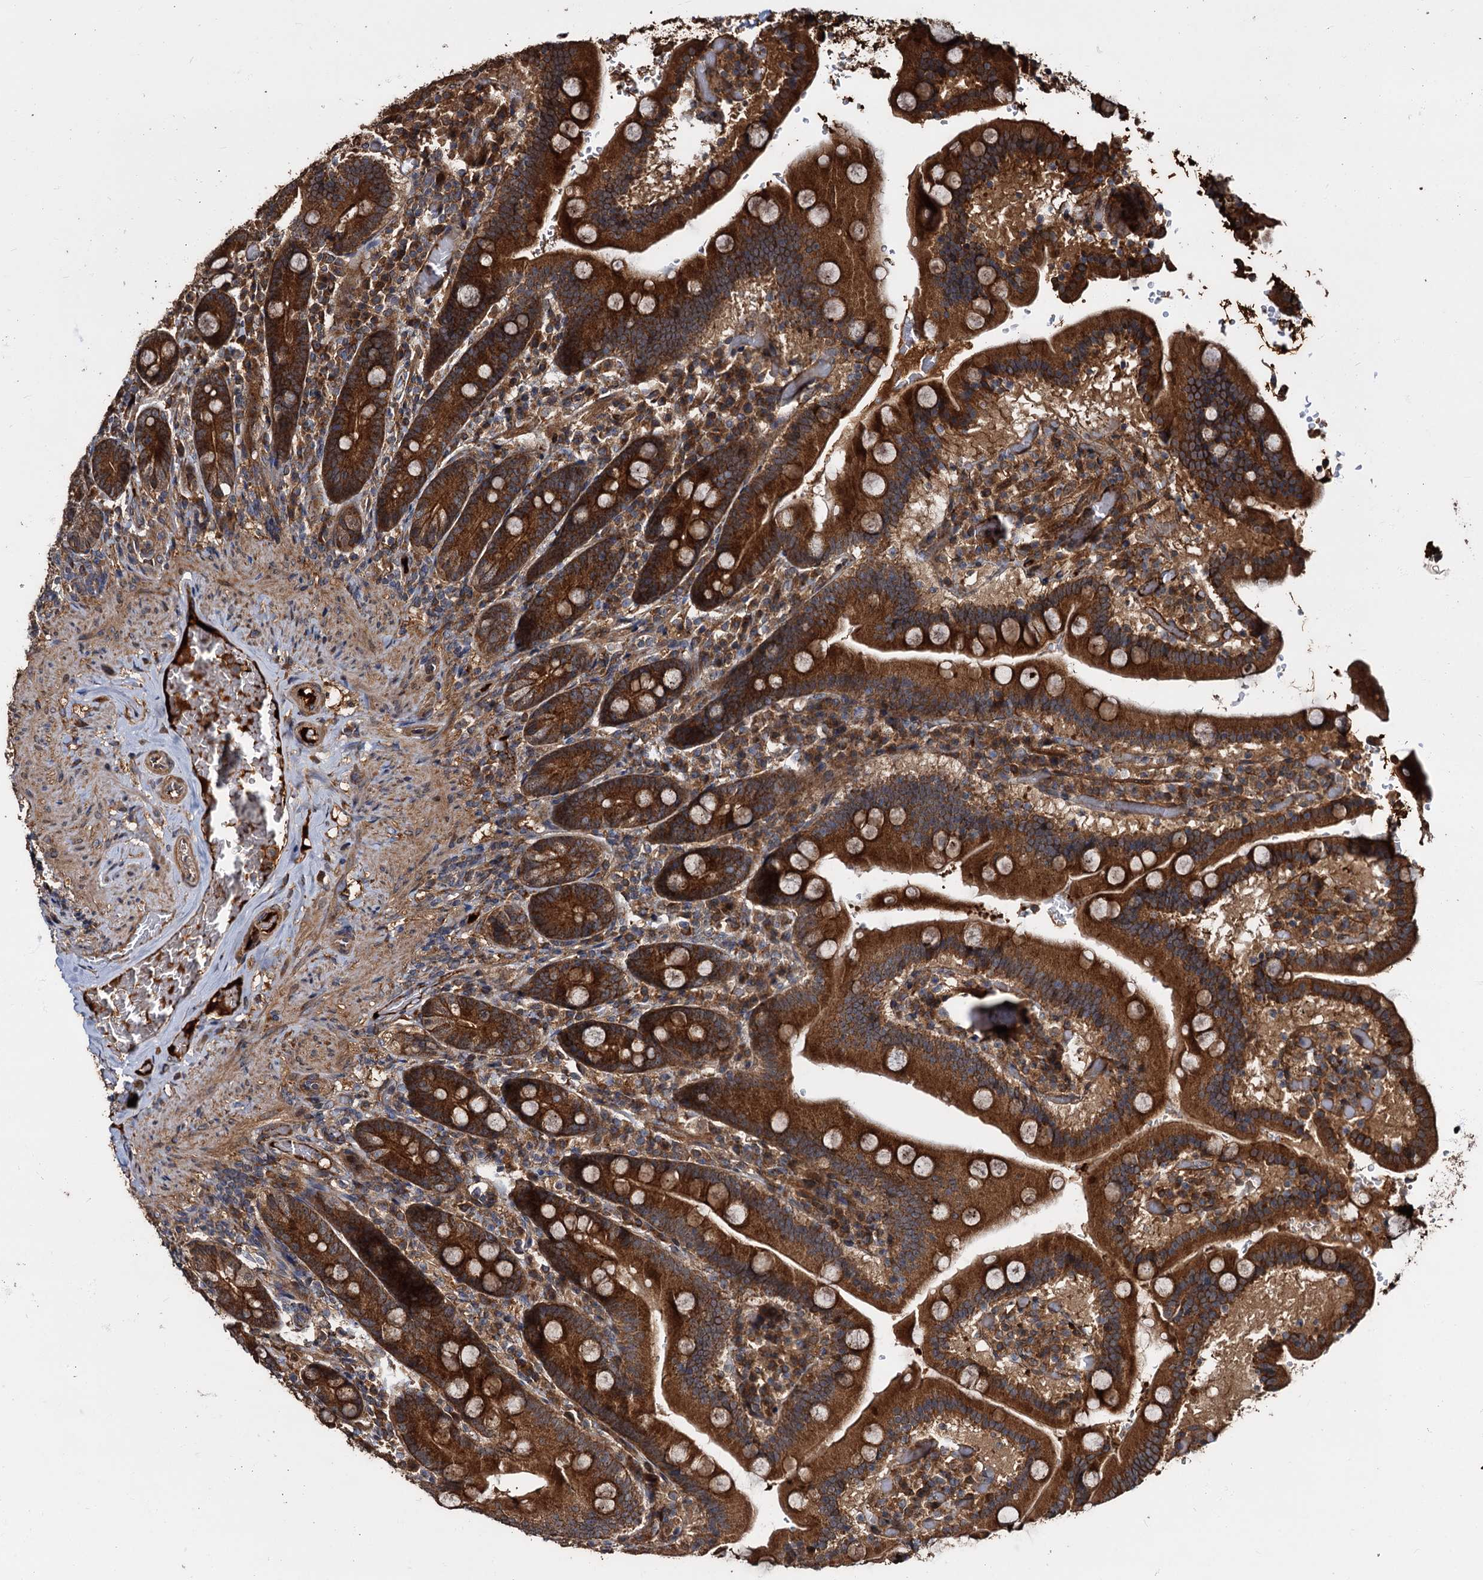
{"staining": {"intensity": "strong", "quantity": ">75%", "location": "cytoplasmic/membranous"}, "tissue": "duodenum", "cell_type": "Glandular cells", "image_type": "normal", "snomed": [{"axis": "morphology", "description": "Normal tissue, NOS"}, {"axis": "topography", "description": "Duodenum"}], "caption": "Glandular cells reveal high levels of strong cytoplasmic/membranous positivity in about >75% of cells in normal human duodenum. The staining is performed using DAB brown chromogen to label protein expression. The nuclei are counter-stained blue using hematoxylin.", "gene": "PEX5", "patient": {"sex": "female", "age": 62}}